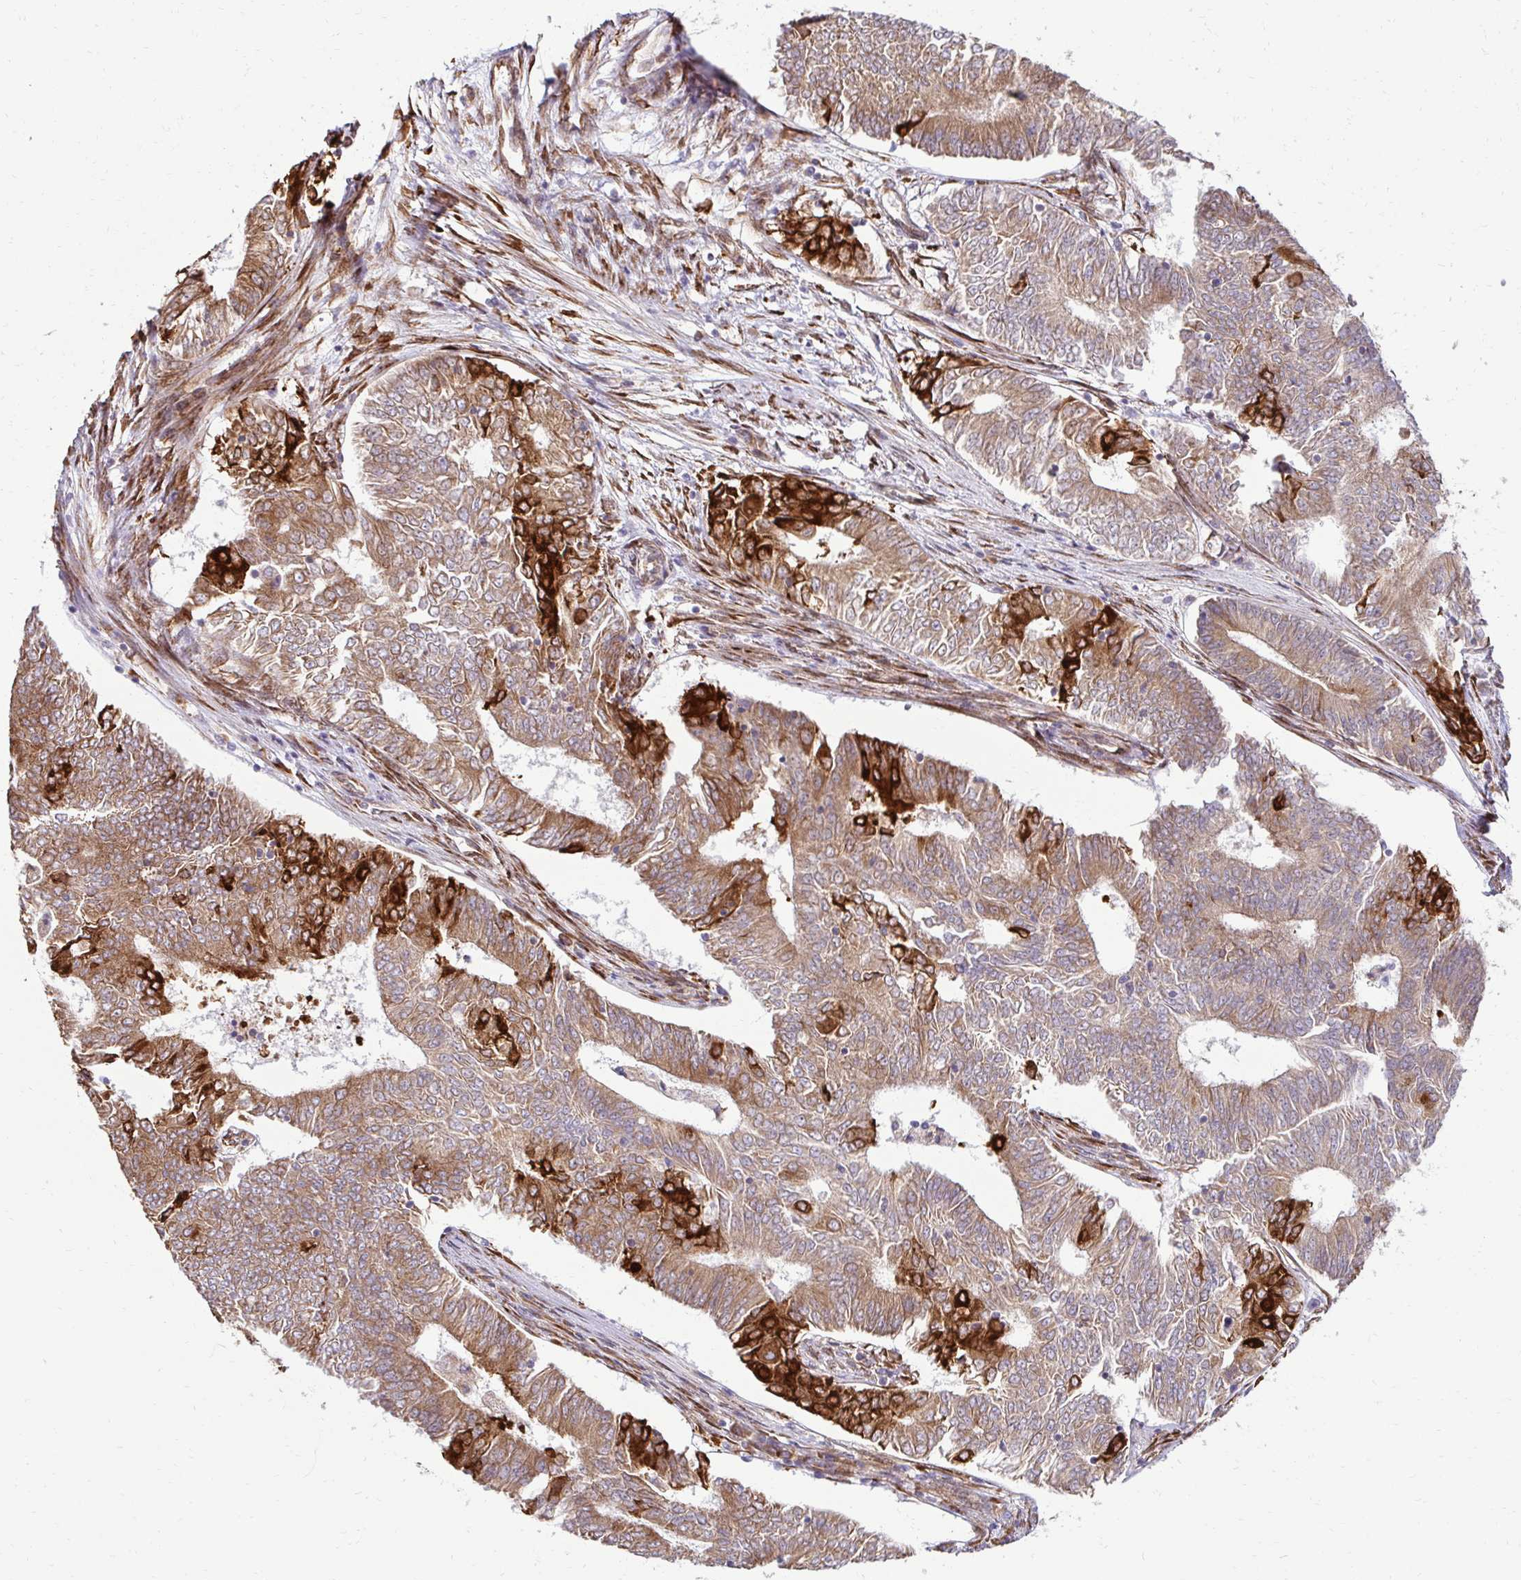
{"staining": {"intensity": "strong", "quantity": "25%-75%", "location": "cytoplasmic/membranous"}, "tissue": "endometrial cancer", "cell_type": "Tumor cells", "image_type": "cancer", "snomed": [{"axis": "morphology", "description": "Adenocarcinoma, NOS"}, {"axis": "topography", "description": "Endometrium"}], "caption": "IHC image of adenocarcinoma (endometrial) stained for a protein (brown), which displays high levels of strong cytoplasmic/membranous positivity in approximately 25%-75% of tumor cells.", "gene": "HPS1", "patient": {"sex": "female", "age": 62}}